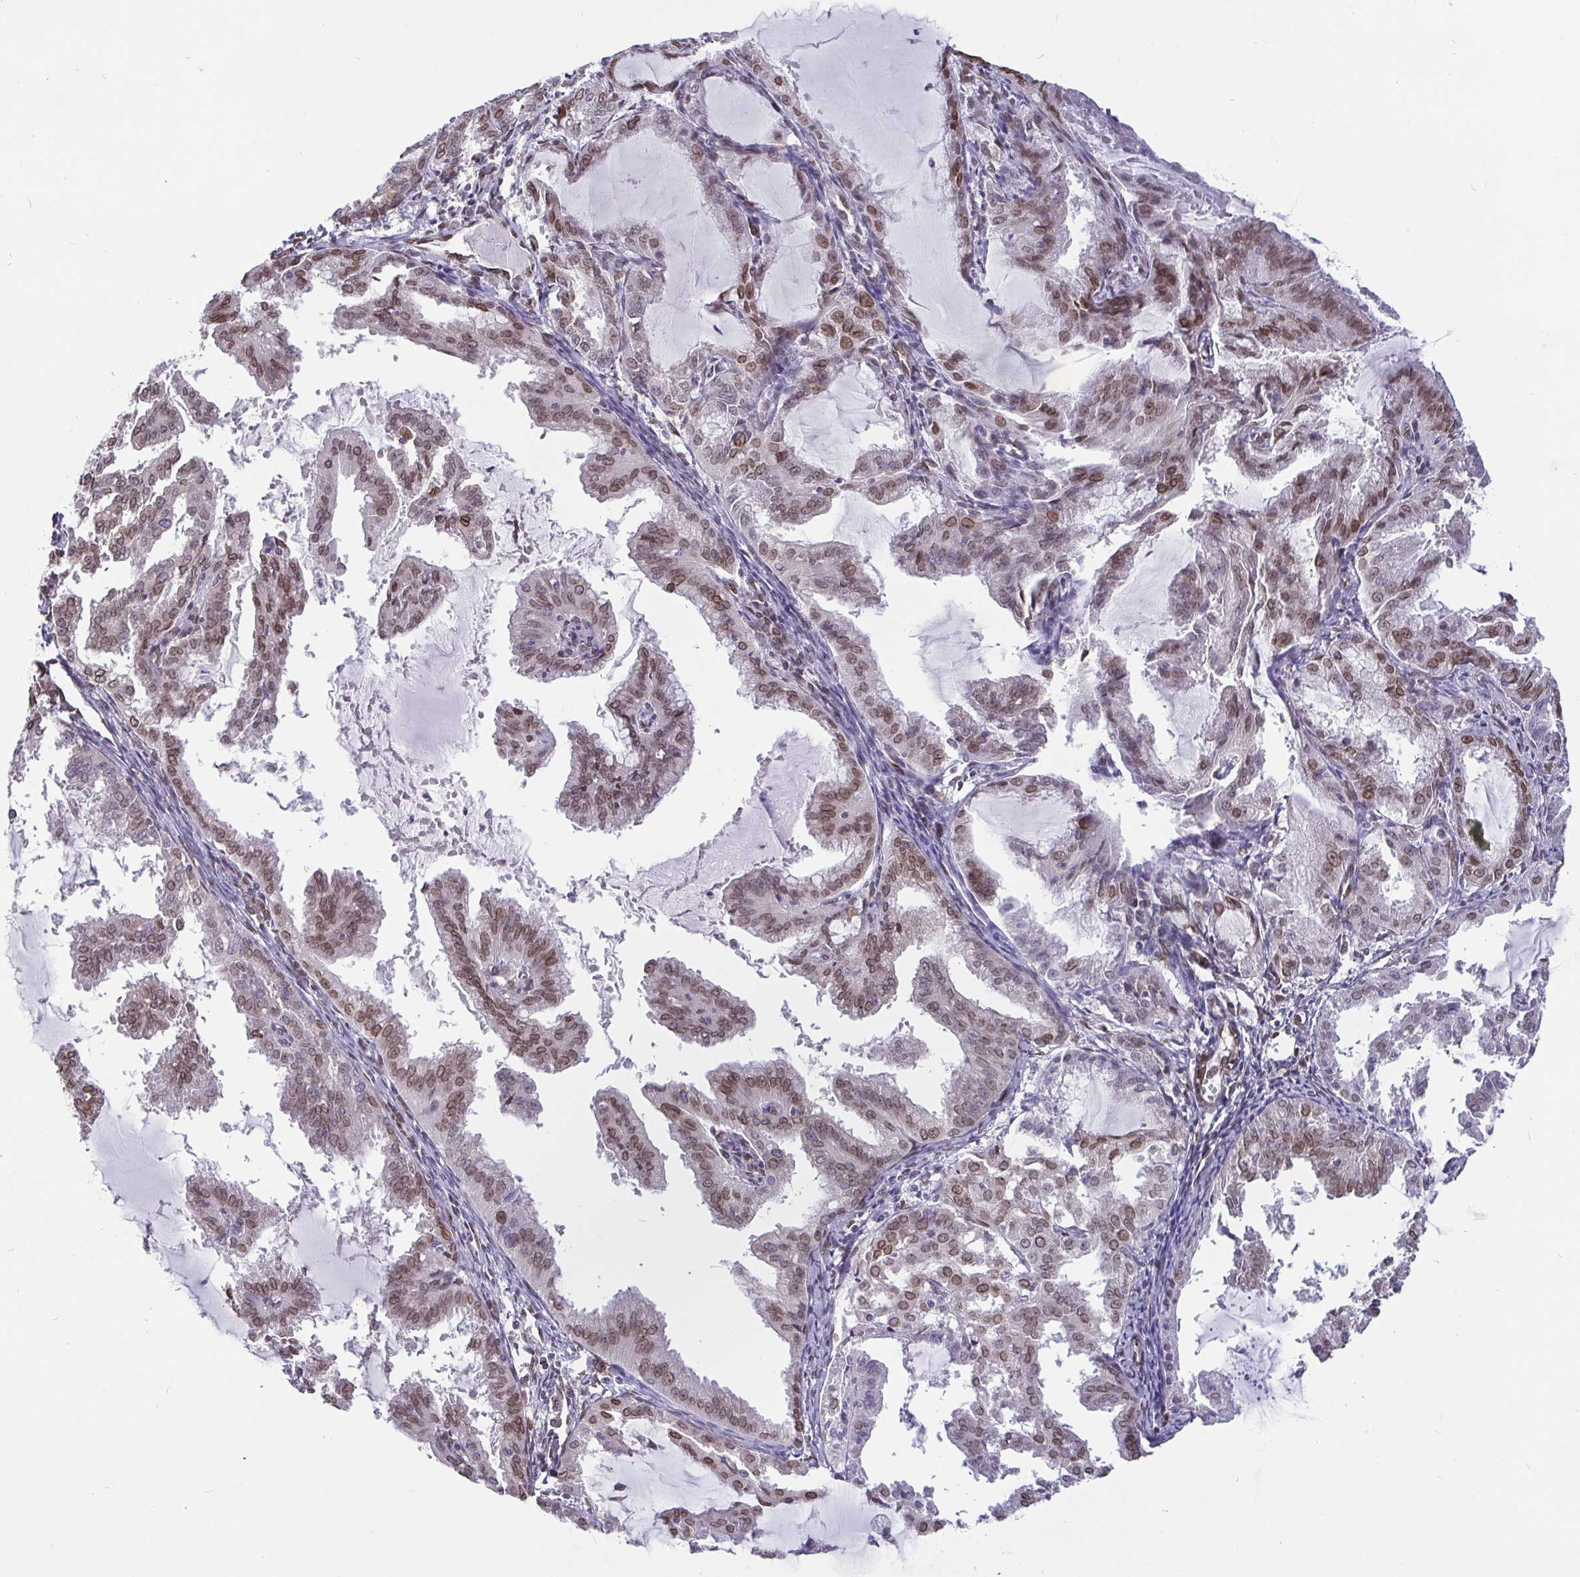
{"staining": {"intensity": "moderate", "quantity": ">75%", "location": "cytoplasmic/membranous,nuclear"}, "tissue": "endometrial cancer", "cell_type": "Tumor cells", "image_type": "cancer", "snomed": [{"axis": "morphology", "description": "Adenocarcinoma, NOS"}, {"axis": "topography", "description": "Endometrium"}], "caption": "Immunohistochemistry photomicrograph of endometrial adenocarcinoma stained for a protein (brown), which reveals medium levels of moderate cytoplasmic/membranous and nuclear positivity in approximately >75% of tumor cells.", "gene": "EMD", "patient": {"sex": "female", "age": 70}}